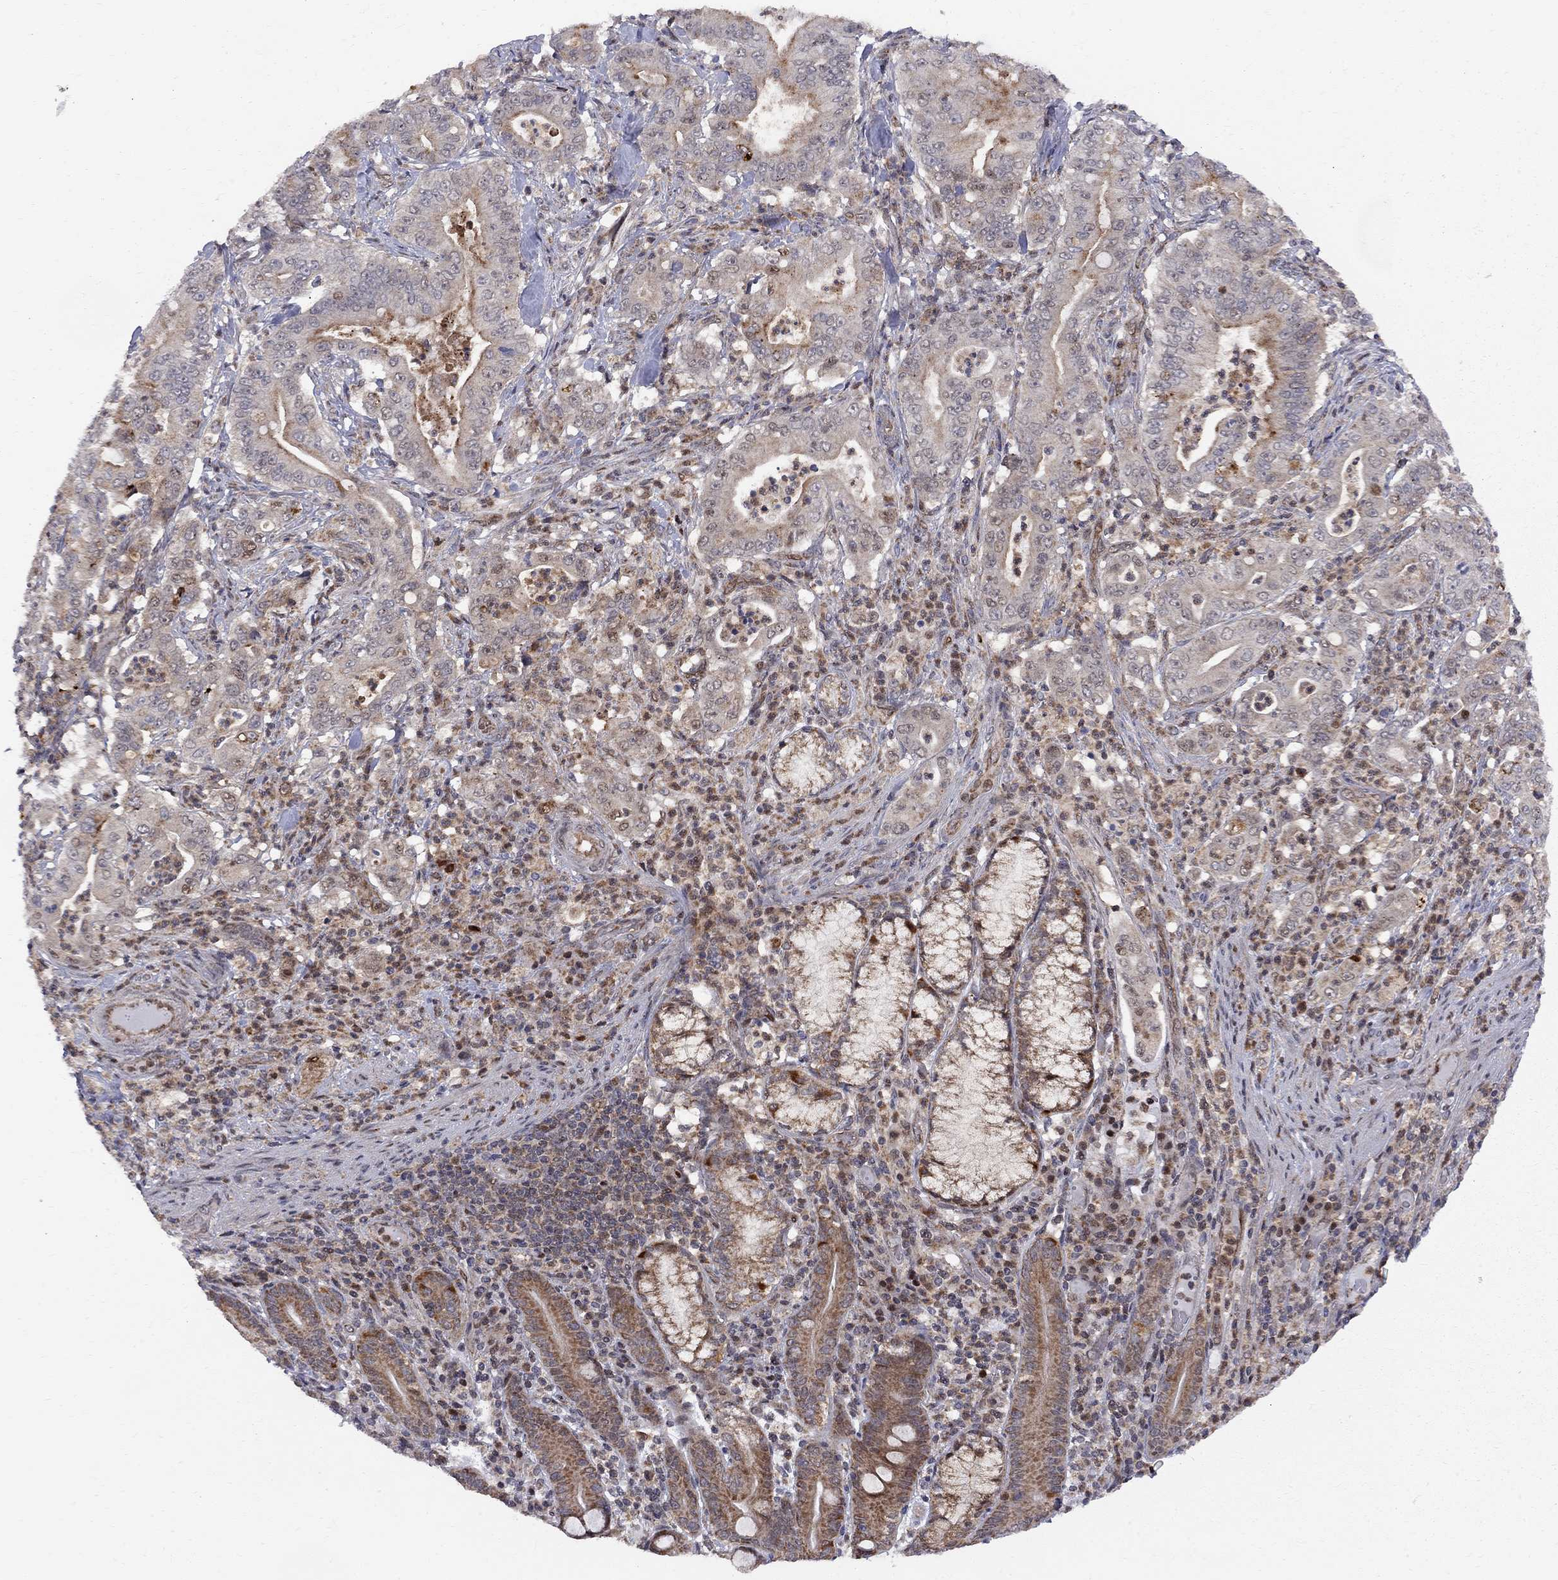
{"staining": {"intensity": "negative", "quantity": "none", "location": "none"}, "tissue": "pancreatic cancer", "cell_type": "Tumor cells", "image_type": "cancer", "snomed": [{"axis": "morphology", "description": "Adenocarcinoma, NOS"}, {"axis": "topography", "description": "Pancreas"}], "caption": "This micrograph is of adenocarcinoma (pancreatic) stained with immunohistochemistry to label a protein in brown with the nuclei are counter-stained blue. There is no positivity in tumor cells.", "gene": "ELOB", "patient": {"sex": "male", "age": 71}}